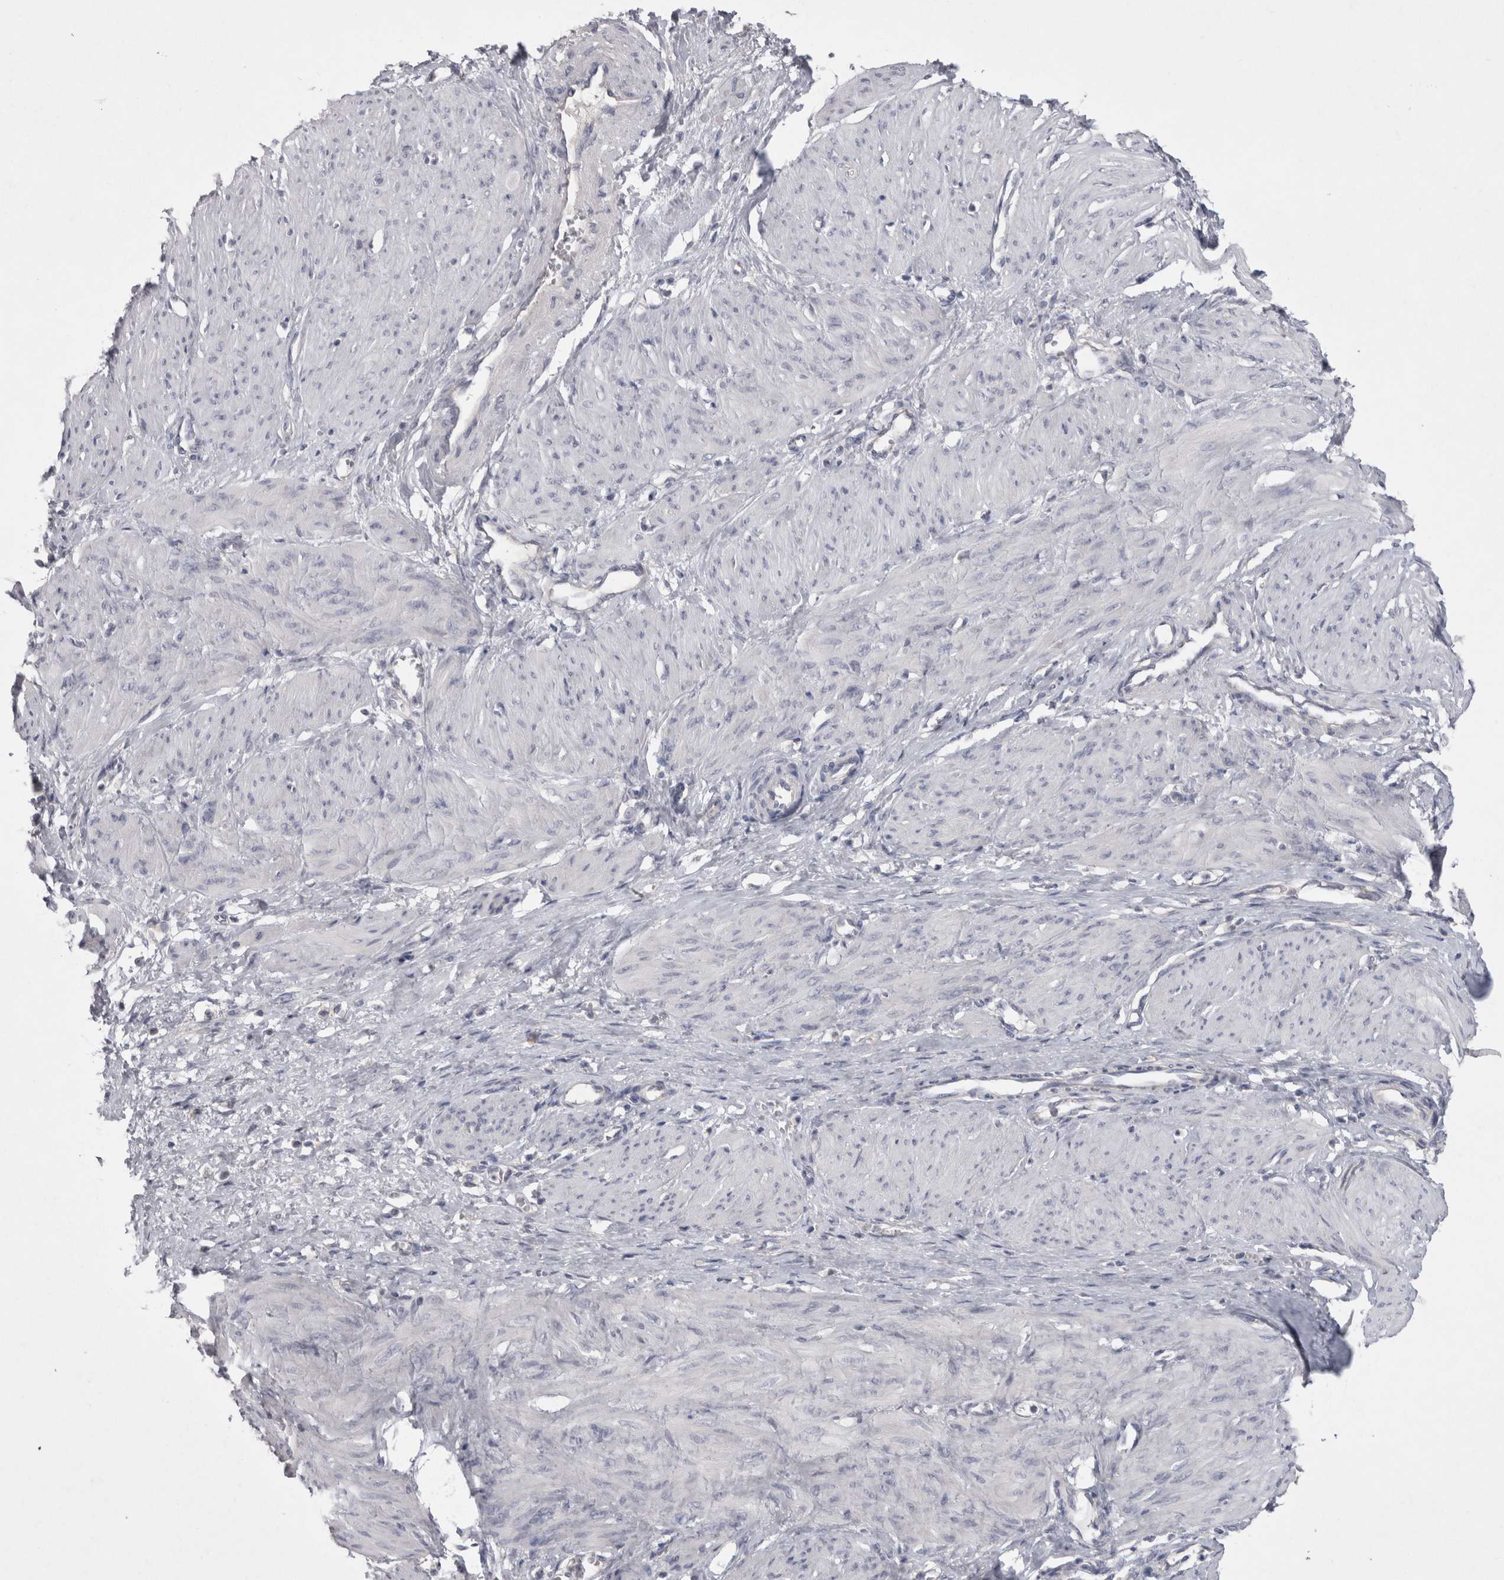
{"staining": {"intensity": "negative", "quantity": "none", "location": "none"}, "tissue": "smooth muscle", "cell_type": "Smooth muscle cells", "image_type": "normal", "snomed": [{"axis": "morphology", "description": "Normal tissue, NOS"}, {"axis": "topography", "description": "Endometrium"}], "caption": "This is an immunohistochemistry photomicrograph of normal human smooth muscle. There is no expression in smooth muscle cells.", "gene": "LRRC40", "patient": {"sex": "female", "age": 33}}